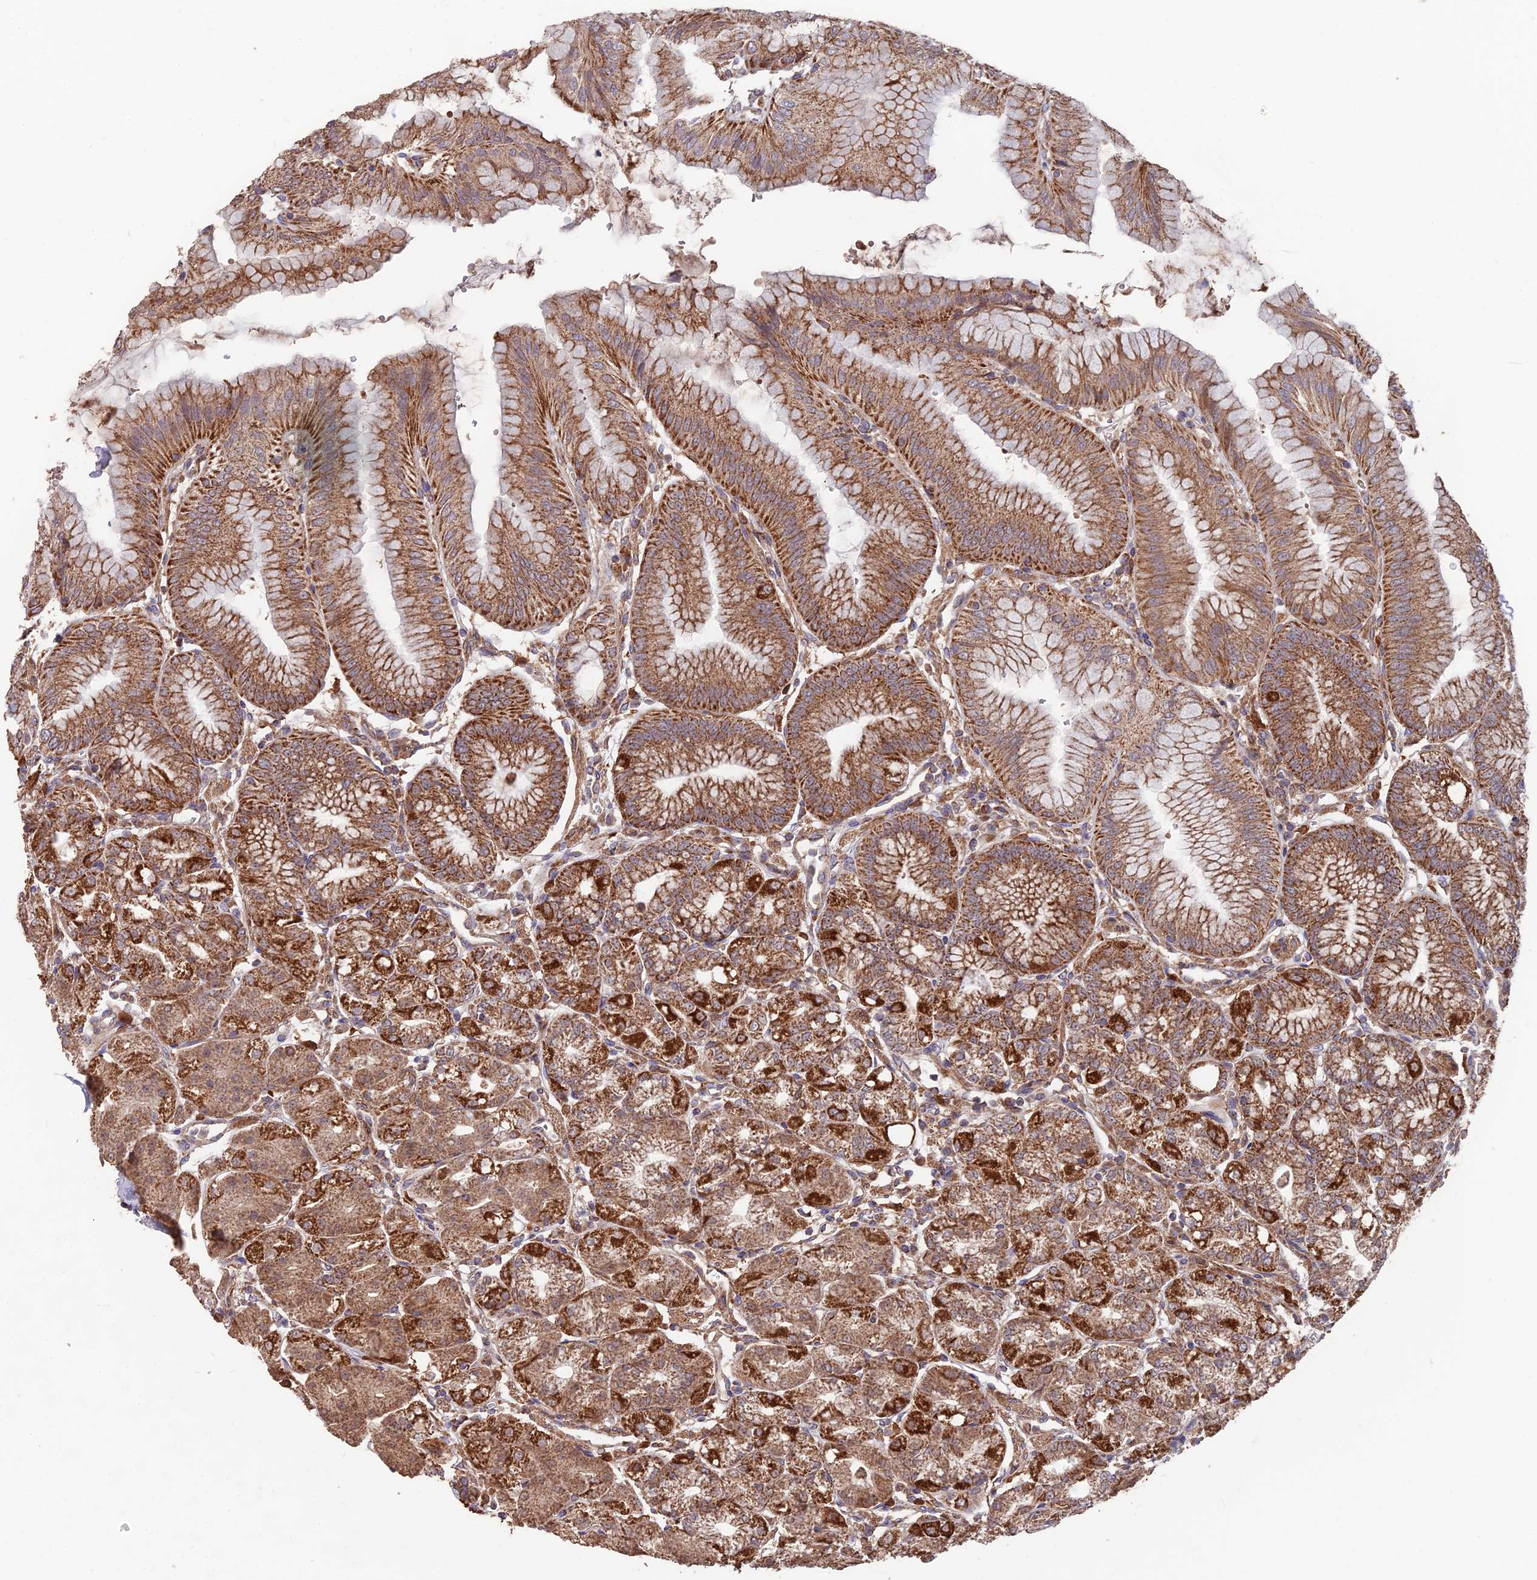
{"staining": {"intensity": "strong", "quantity": "25%-75%", "location": "cytoplasmic/membranous"}, "tissue": "stomach", "cell_type": "Glandular cells", "image_type": "normal", "snomed": [{"axis": "morphology", "description": "Normal tissue, NOS"}, {"axis": "topography", "description": "Stomach, lower"}], "caption": "Brown immunohistochemical staining in benign human stomach displays strong cytoplasmic/membranous staining in approximately 25%-75% of glandular cells.", "gene": "IFT22", "patient": {"sex": "male", "age": 71}}